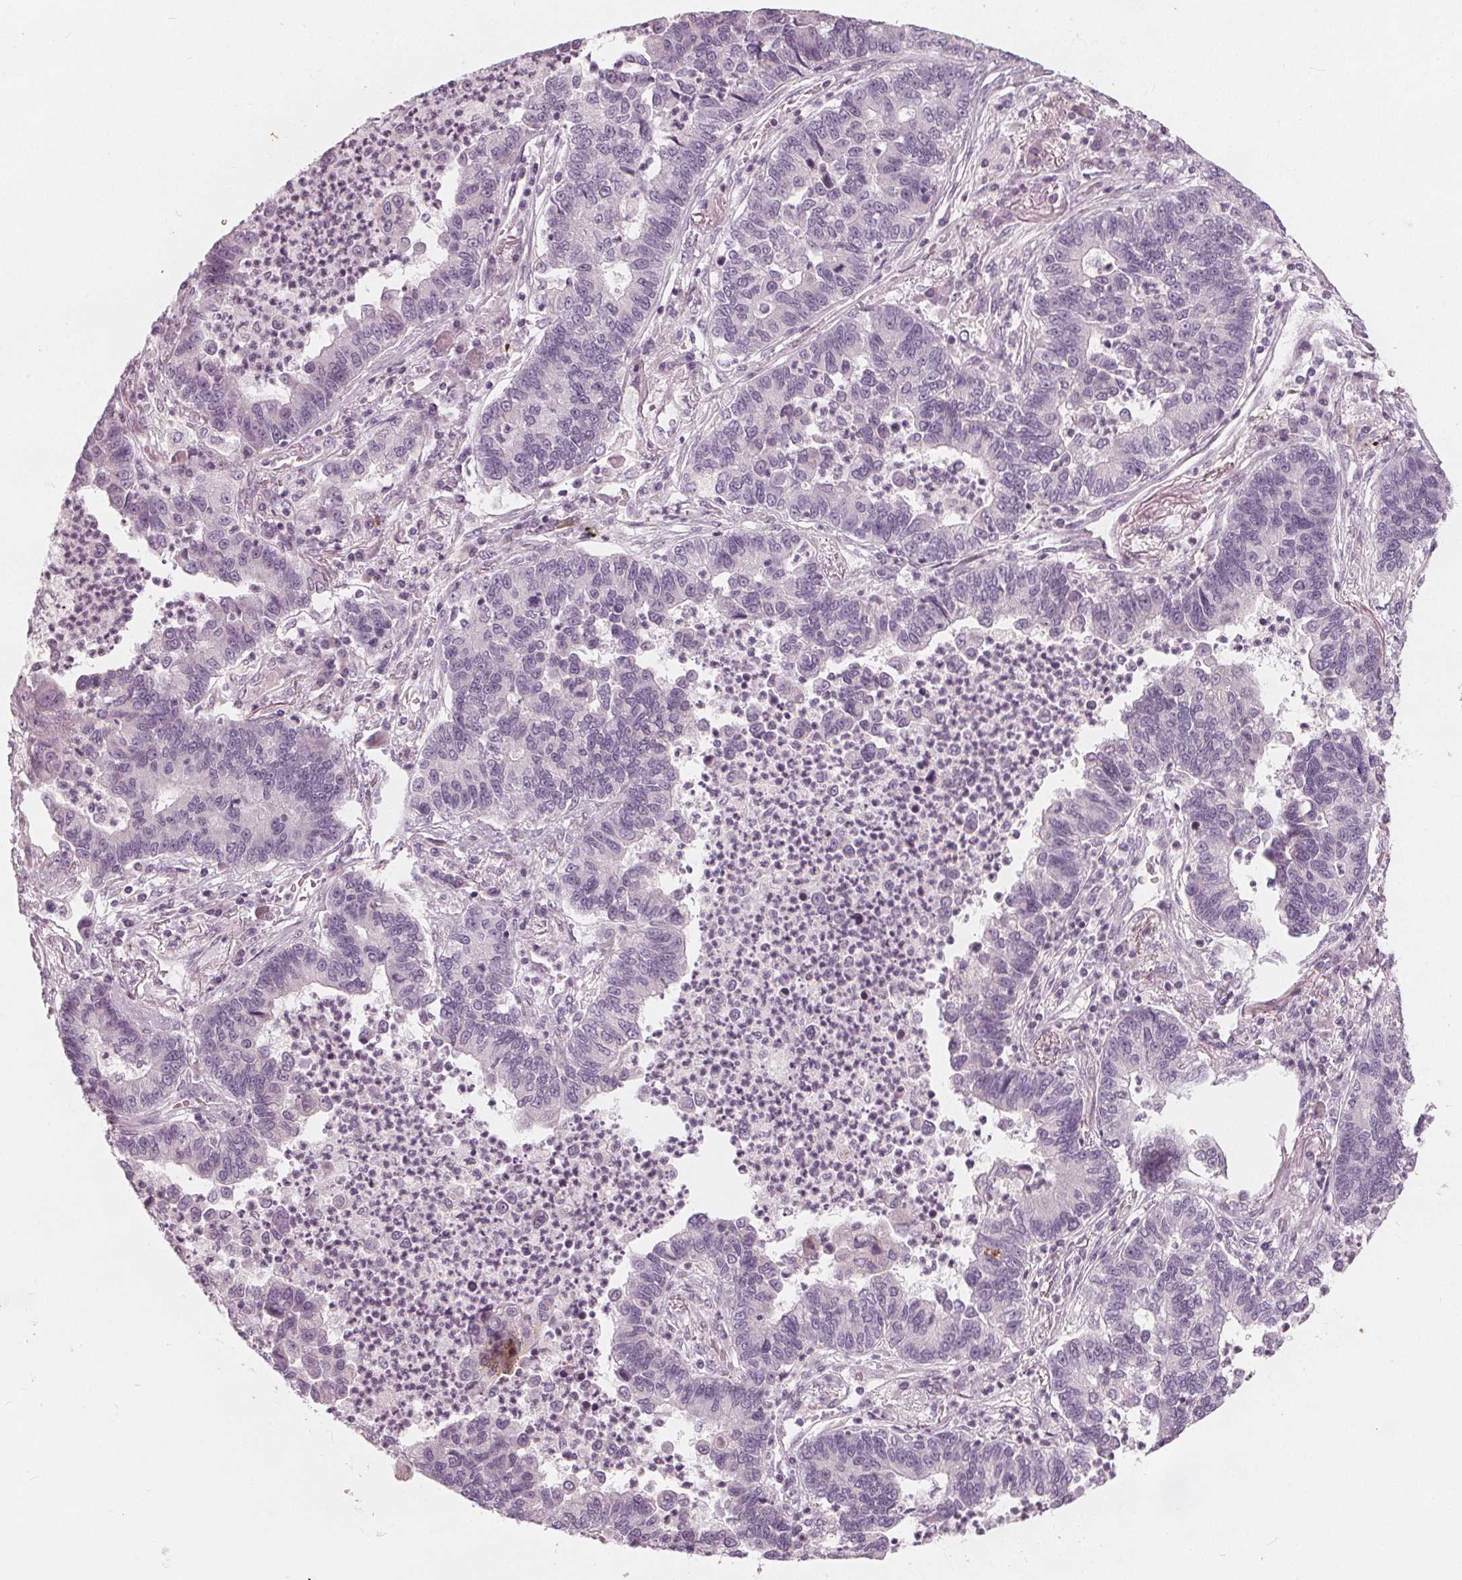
{"staining": {"intensity": "negative", "quantity": "none", "location": "none"}, "tissue": "lung cancer", "cell_type": "Tumor cells", "image_type": "cancer", "snomed": [{"axis": "morphology", "description": "Adenocarcinoma, NOS"}, {"axis": "topography", "description": "Lung"}], "caption": "This micrograph is of lung adenocarcinoma stained with immunohistochemistry to label a protein in brown with the nuclei are counter-stained blue. There is no staining in tumor cells.", "gene": "BRSK1", "patient": {"sex": "female", "age": 57}}